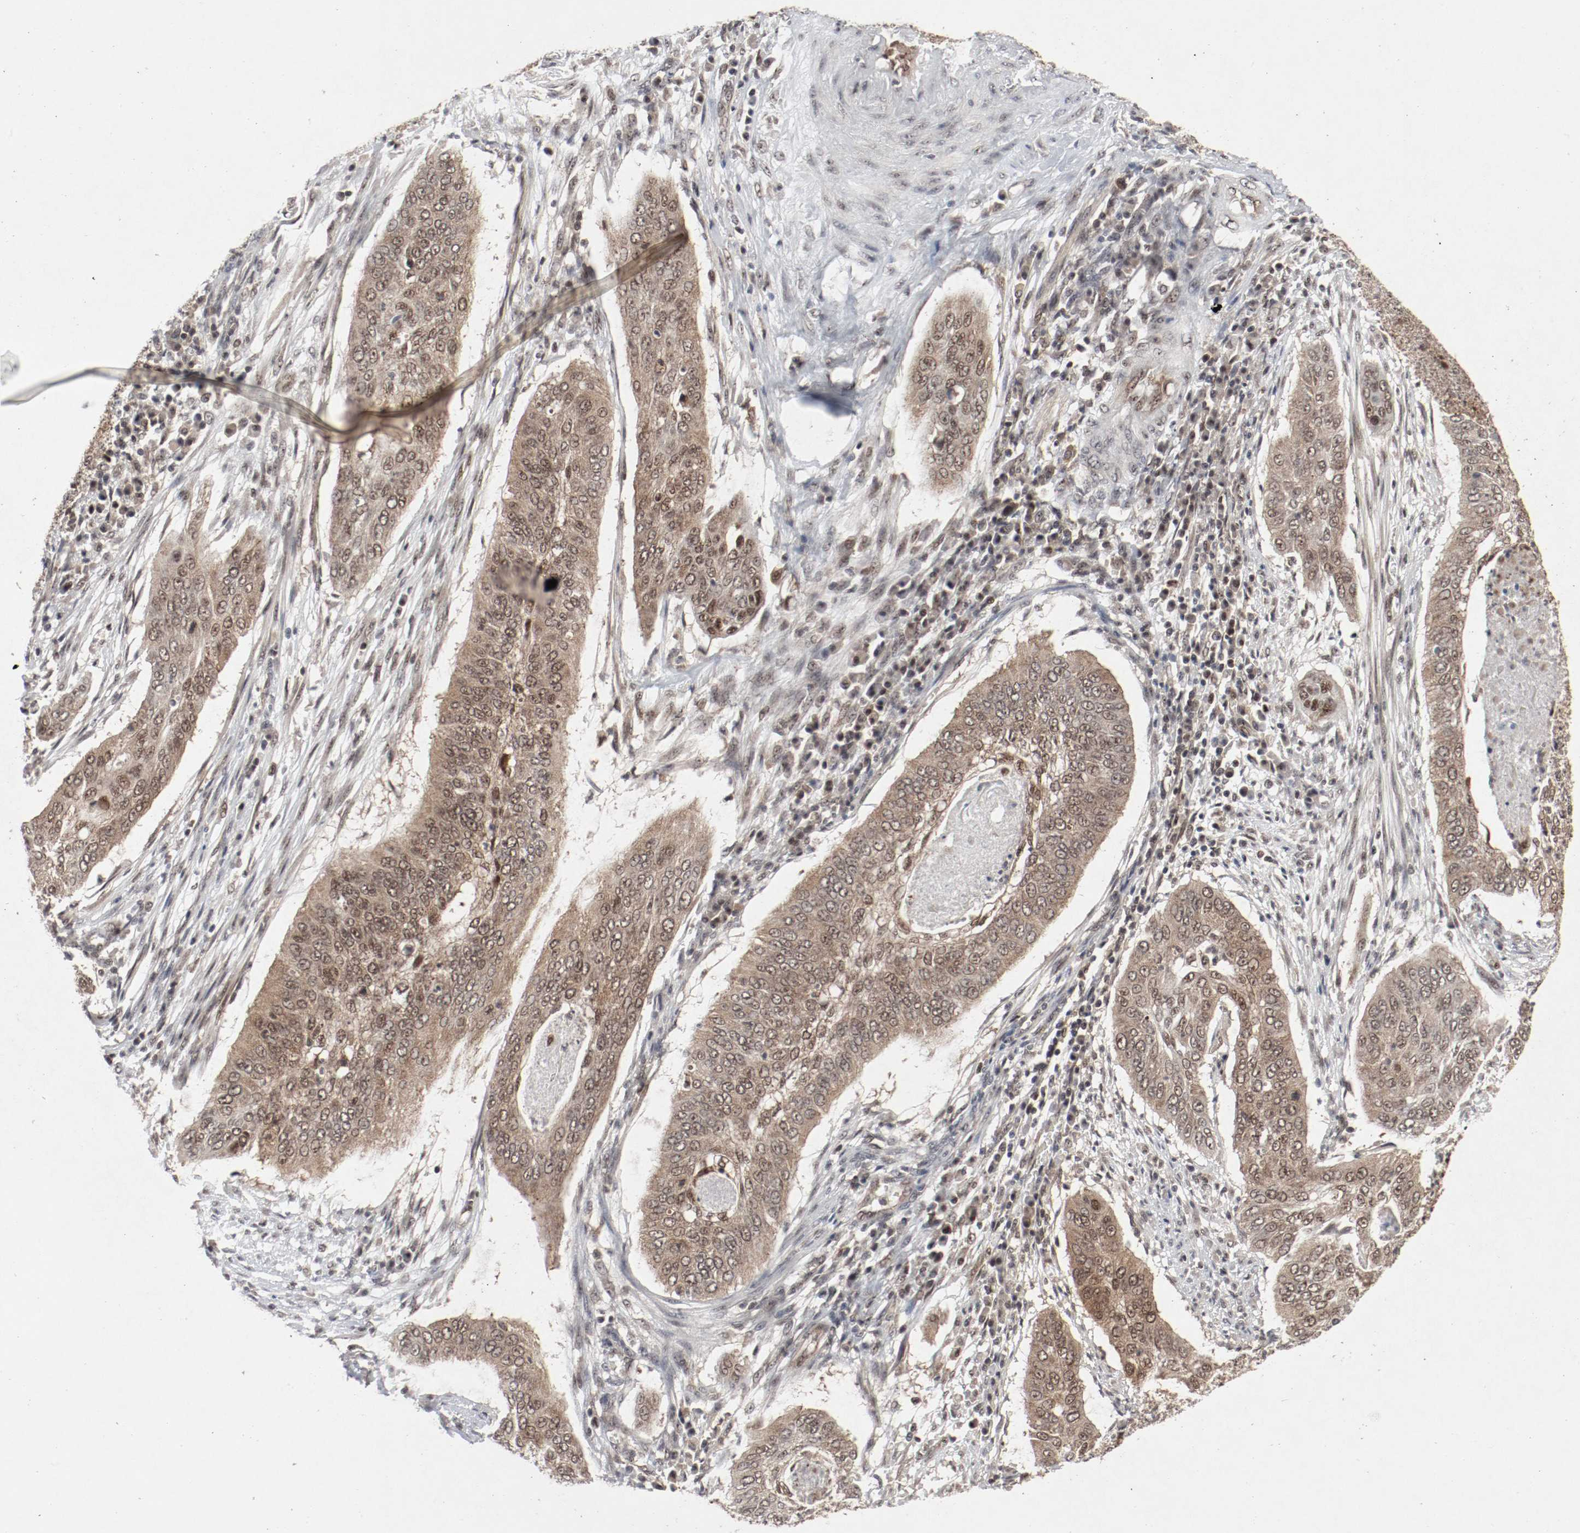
{"staining": {"intensity": "moderate", "quantity": ">75%", "location": "cytoplasmic/membranous,nuclear"}, "tissue": "cervical cancer", "cell_type": "Tumor cells", "image_type": "cancer", "snomed": [{"axis": "morphology", "description": "Squamous cell carcinoma, NOS"}, {"axis": "topography", "description": "Cervix"}], "caption": "A medium amount of moderate cytoplasmic/membranous and nuclear expression is appreciated in approximately >75% of tumor cells in cervical cancer tissue.", "gene": "CSNK2B", "patient": {"sex": "female", "age": 39}}